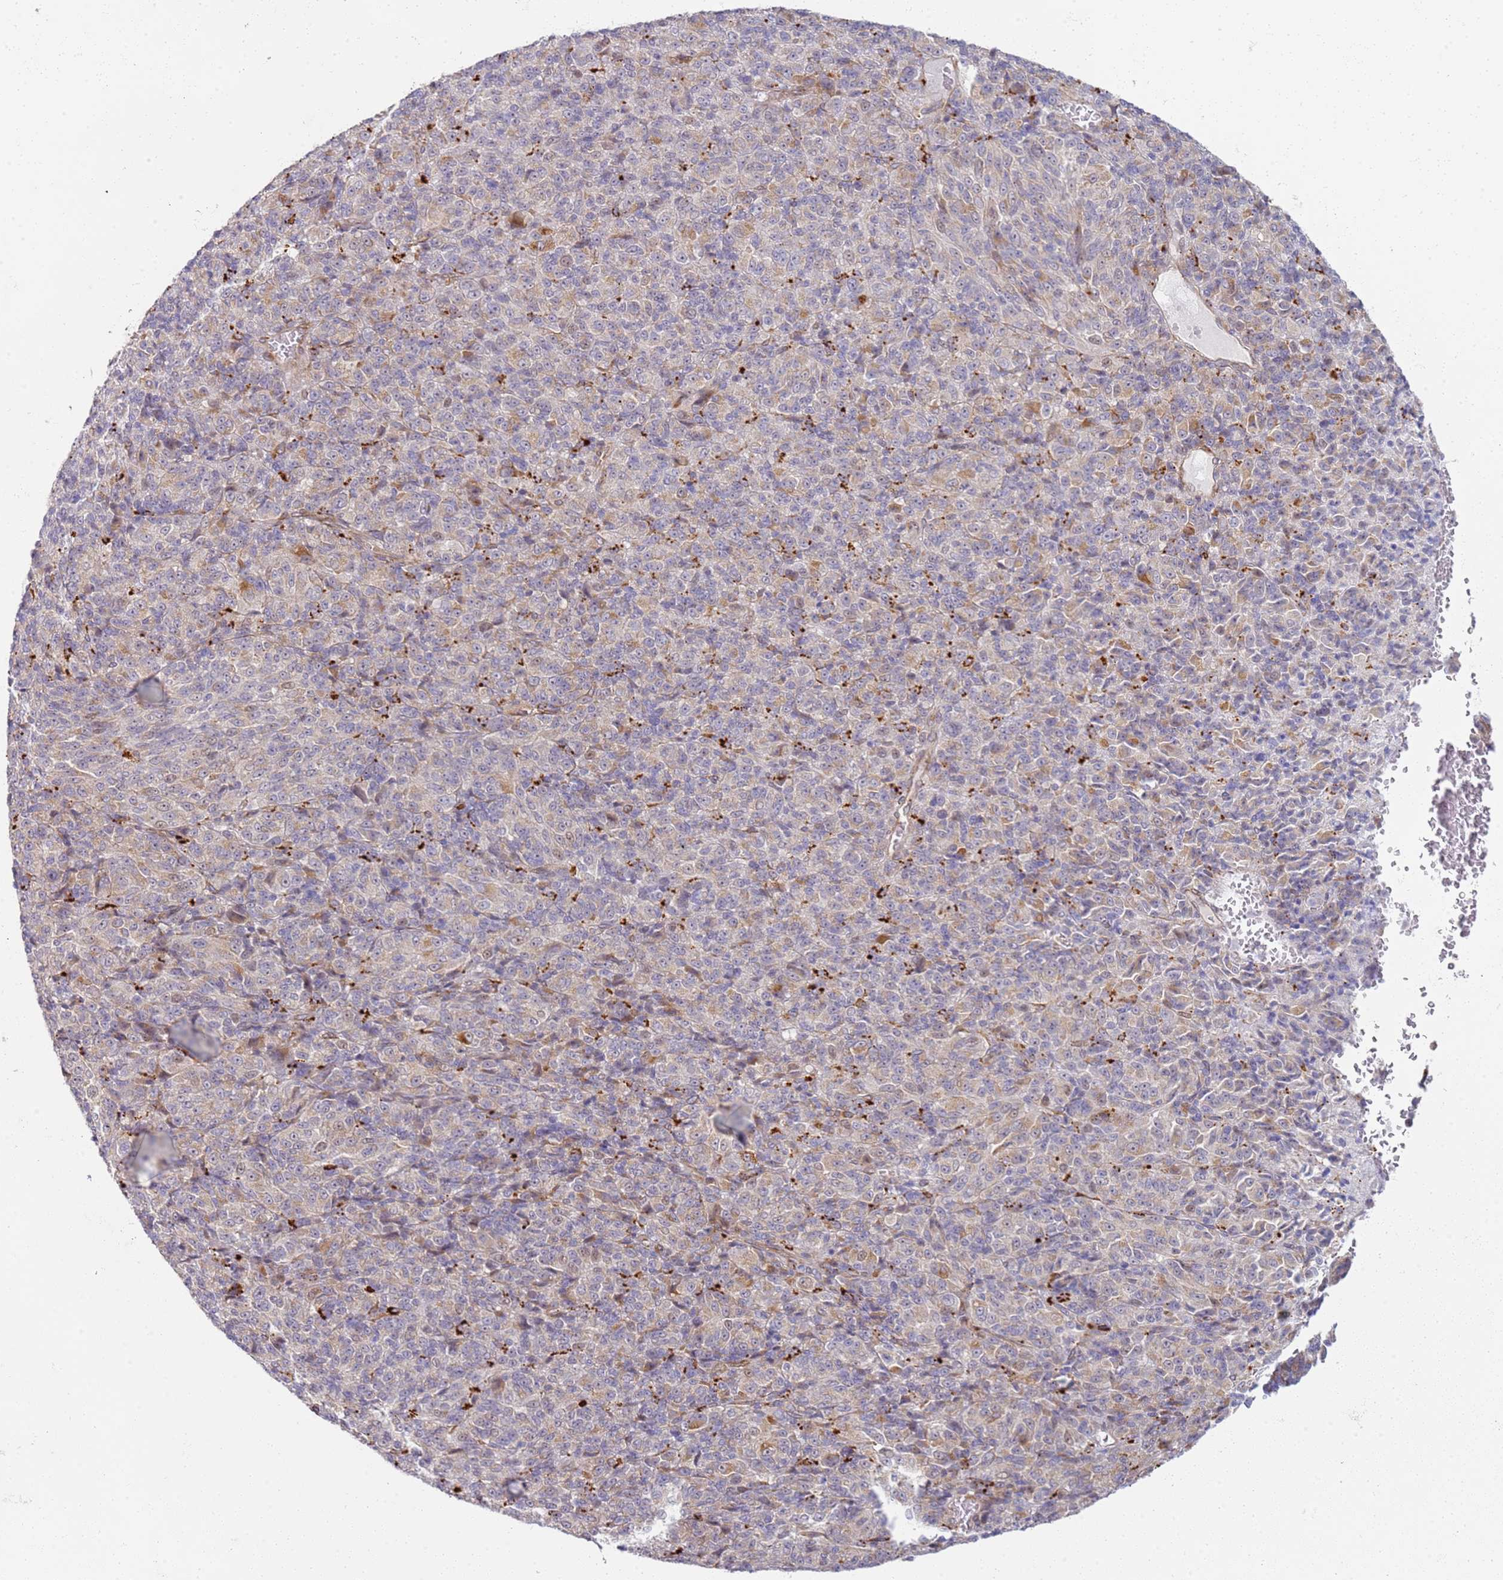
{"staining": {"intensity": "weak", "quantity": "<25%", "location": "cytoplasmic/membranous"}, "tissue": "melanoma", "cell_type": "Tumor cells", "image_type": "cancer", "snomed": [{"axis": "morphology", "description": "Malignant melanoma, Metastatic site"}, {"axis": "topography", "description": "Brain"}], "caption": "Tumor cells show no significant protein positivity in melanoma.", "gene": "GRAP", "patient": {"sex": "female", "age": 56}}